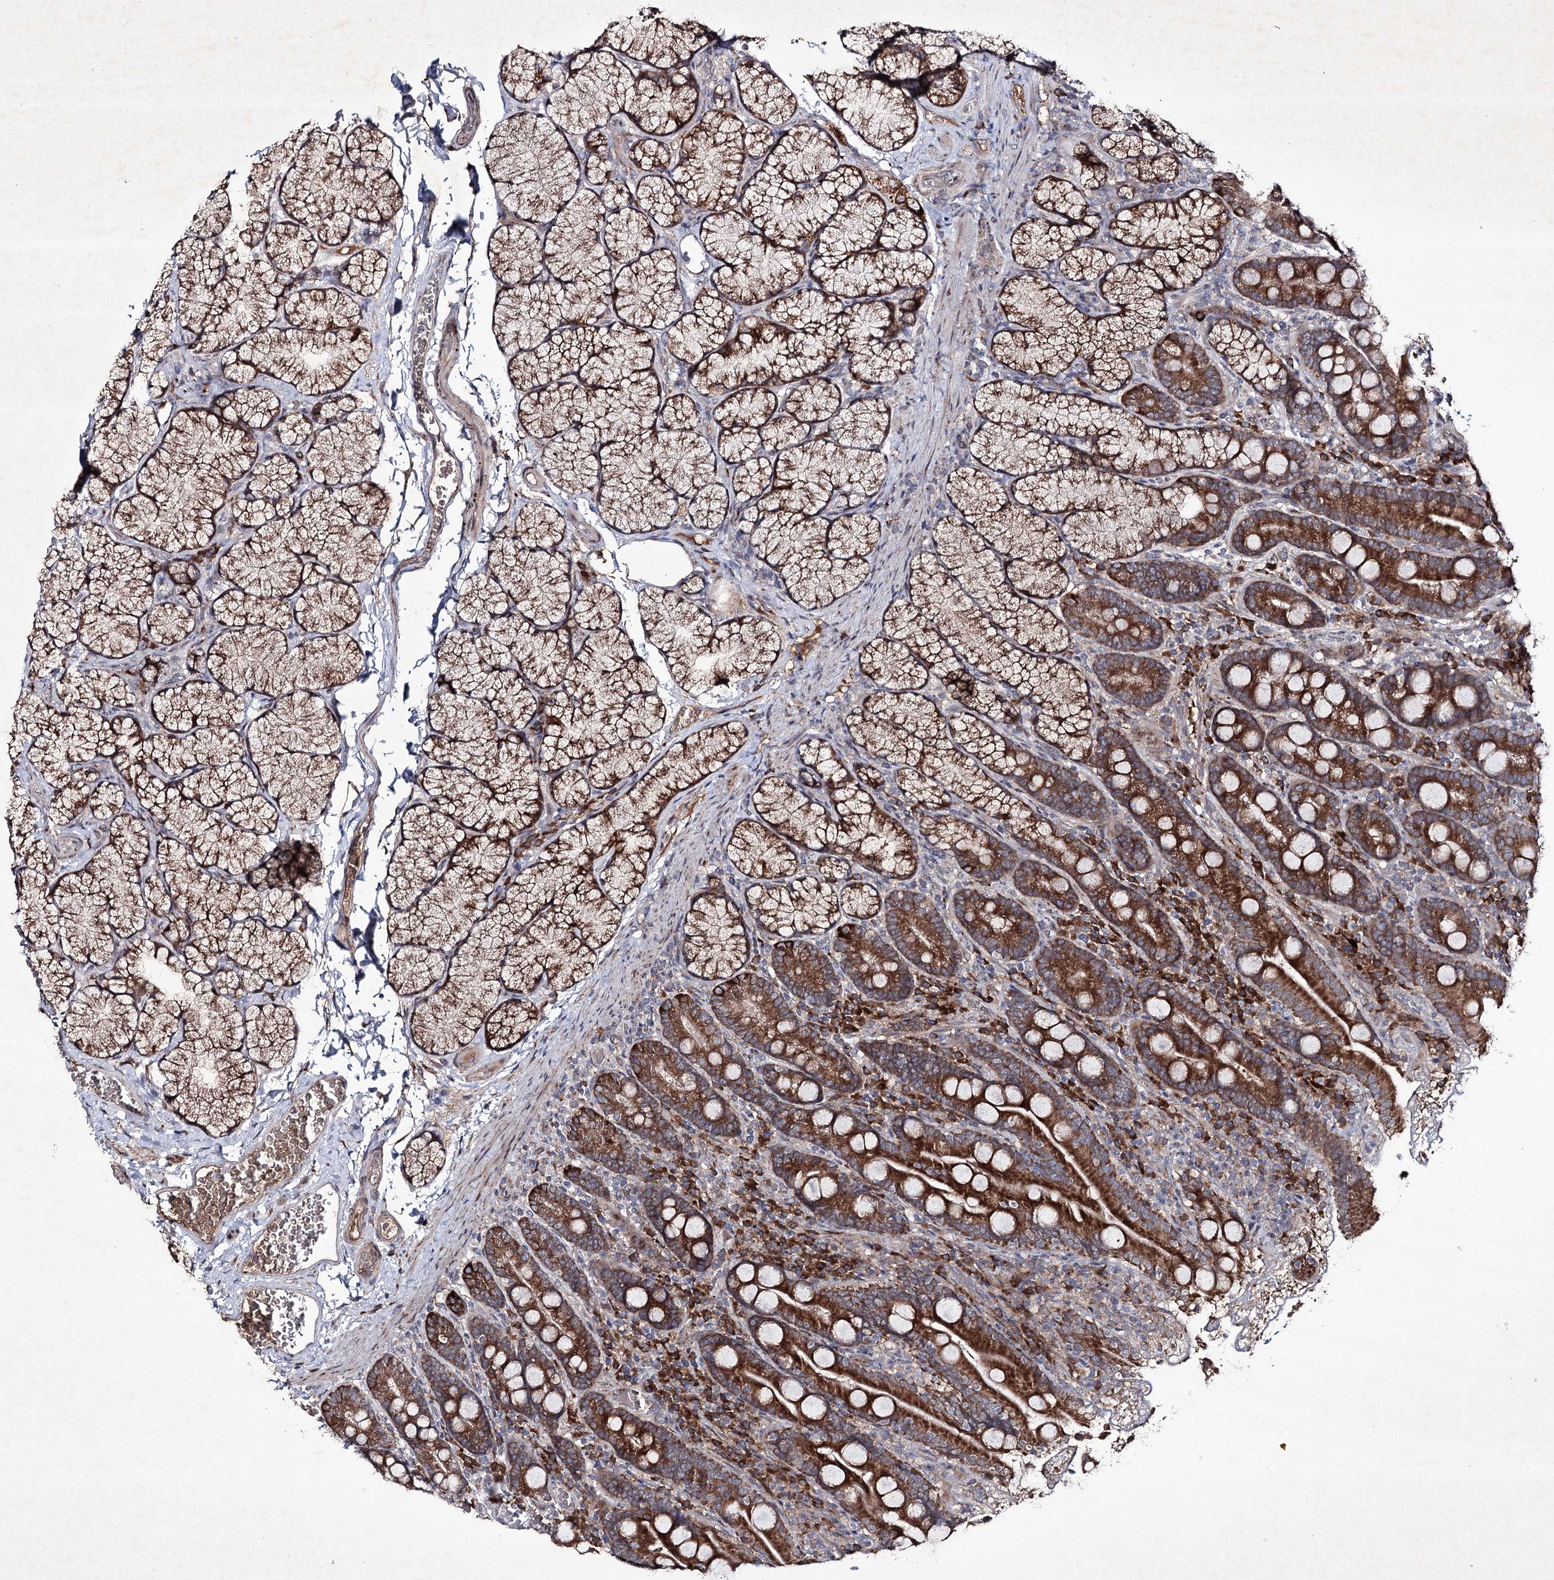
{"staining": {"intensity": "strong", "quantity": ">75%", "location": "cytoplasmic/membranous"}, "tissue": "duodenum", "cell_type": "Glandular cells", "image_type": "normal", "snomed": [{"axis": "morphology", "description": "Normal tissue, NOS"}, {"axis": "topography", "description": "Duodenum"}], "caption": "Human duodenum stained for a protein (brown) shows strong cytoplasmic/membranous positive expression in approximately >75% of glandular cells.", "gene": "ALG9", "patient": {"sex": "male", "age": 35}}